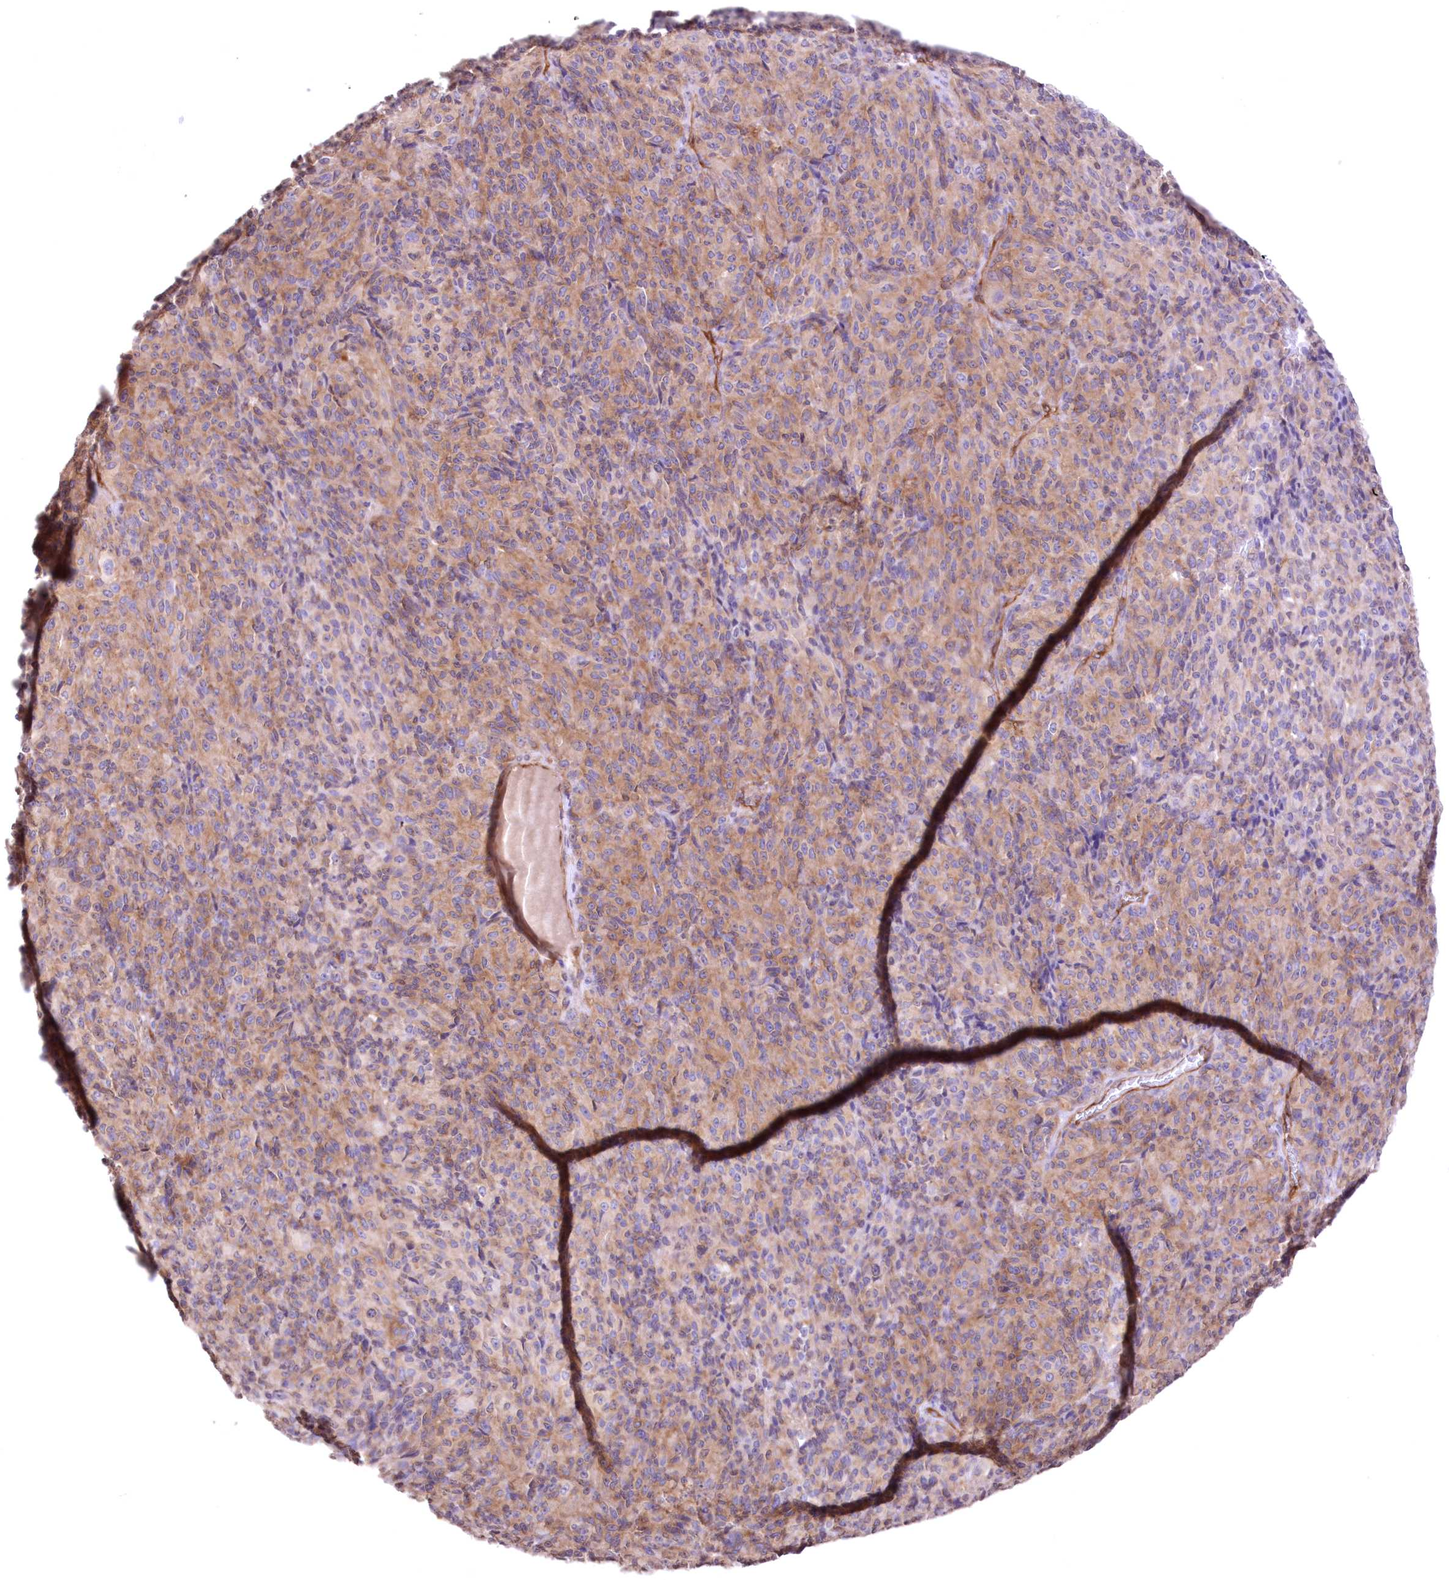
{"staining": {"intensity": "moderate", "quantity": "25%-75%", "location": "cytoplasmic/membranous"}, "tissue": "melanoma", "cell_type": "Tumor cells", "image_type": "cancer", "snomed": [{"axis": "morphology", "description": "Malignant melanoma, Metastatic site"}, {"axis": "topography", "description": "Brain"}], "caption": "Melanoma stained with a brown dye shows moderate cytoplasmic/membranous positive positivity in approximately 25%-75% of tumor cells.", "gene": "FCHO2", "patient": {"sex": "female", "age": 56}}